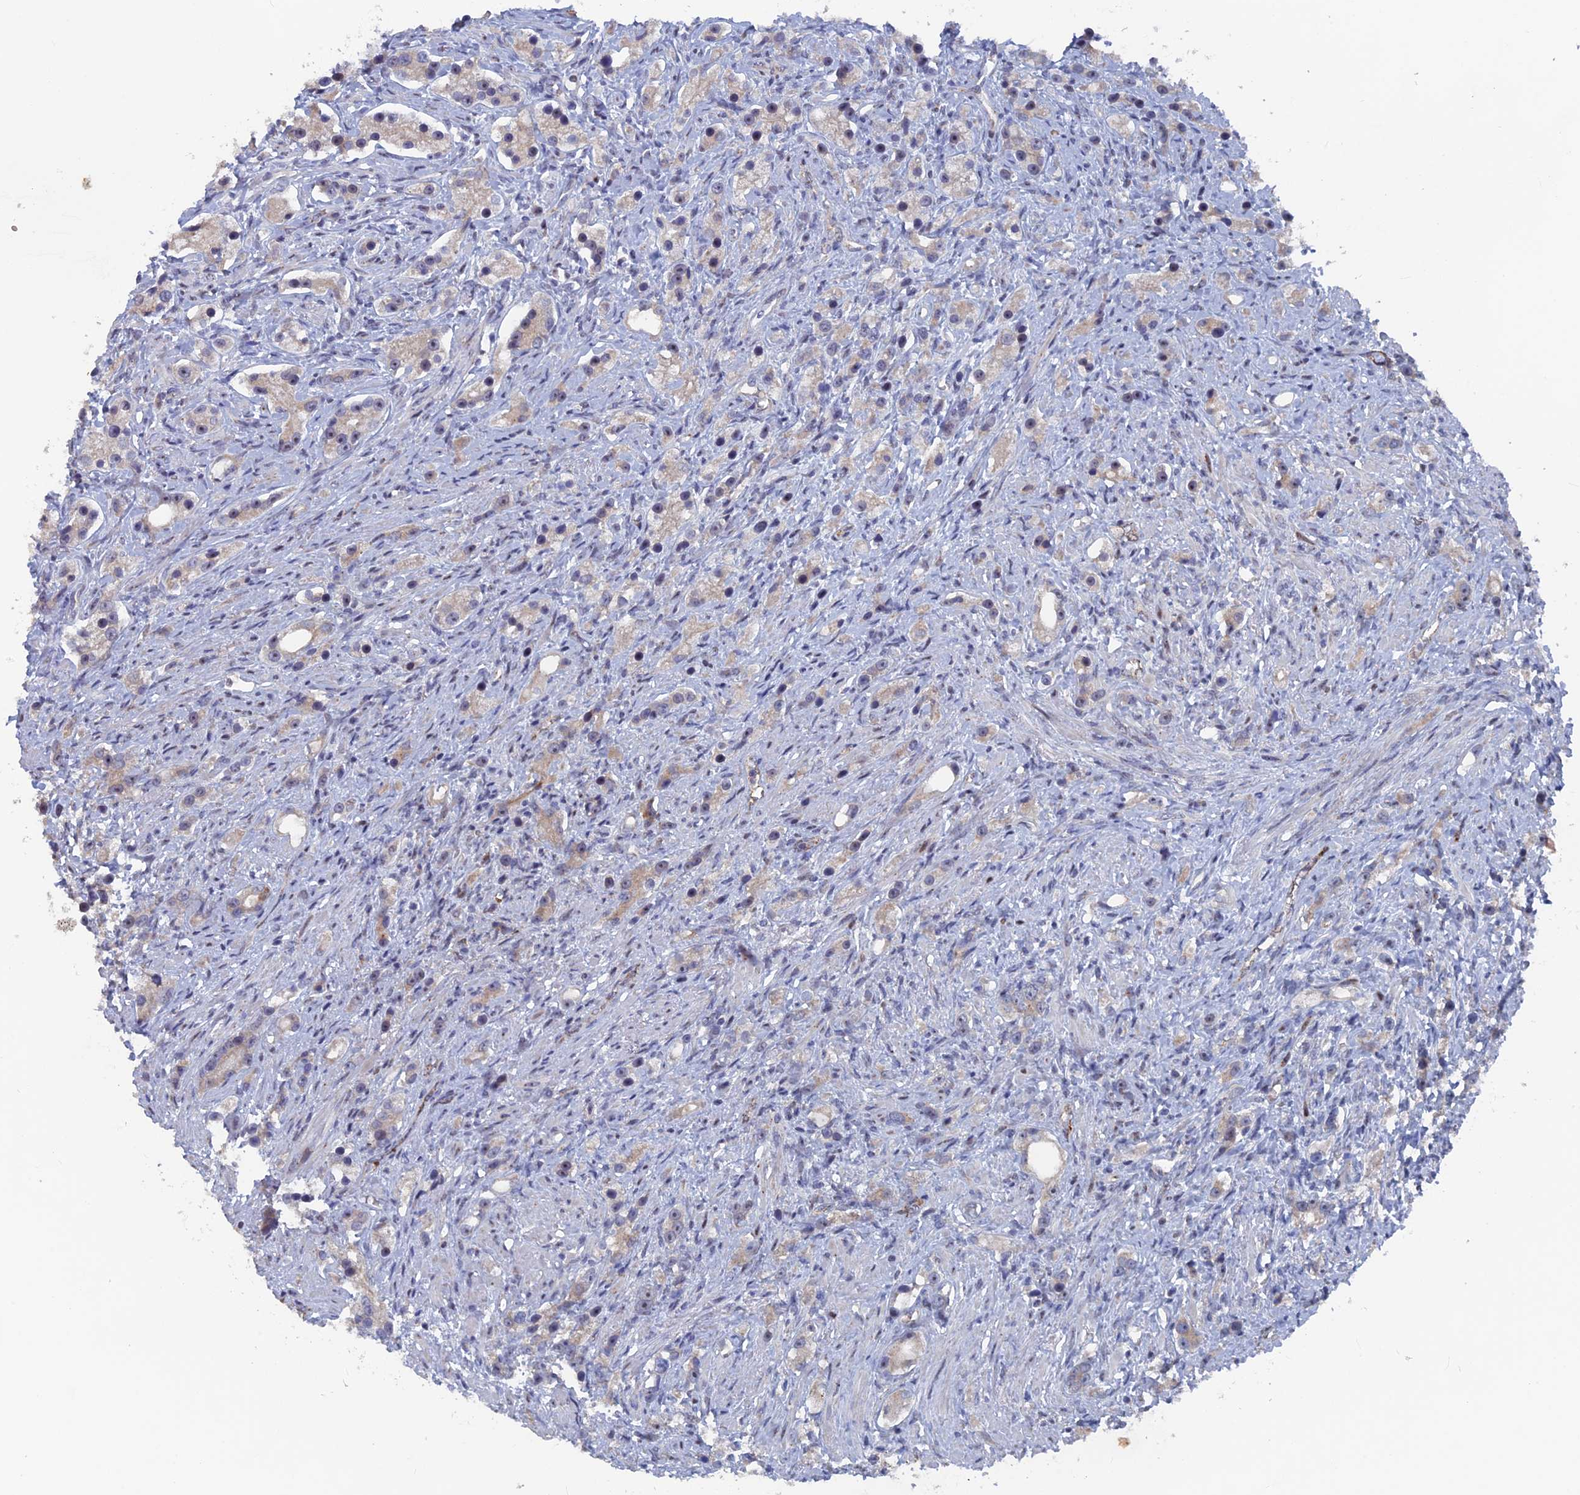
{"staining": {"intensity": "weak", "quantity": ">75%", "location": "cytoplasmic/membranous"}, "tissue": "prostate cancer", "cell_type": "Tumor cells", "image_type": "cancer", "snomed": [{"axis": "morphology", "description": "Adenocarcinoma, High grade"}, {"axis": "topography", "description": "Prostate"}], "caption": "High-power microscopy captured an immunohistochemistry histopathology image of adenocarcinoma (high-grade) (prostate), revealing weak cytoplasmic/membranous positivity in about >75% of tumor cells.", "gene": "SH3D21", "patient": {"sex": "male", "age": 63}}